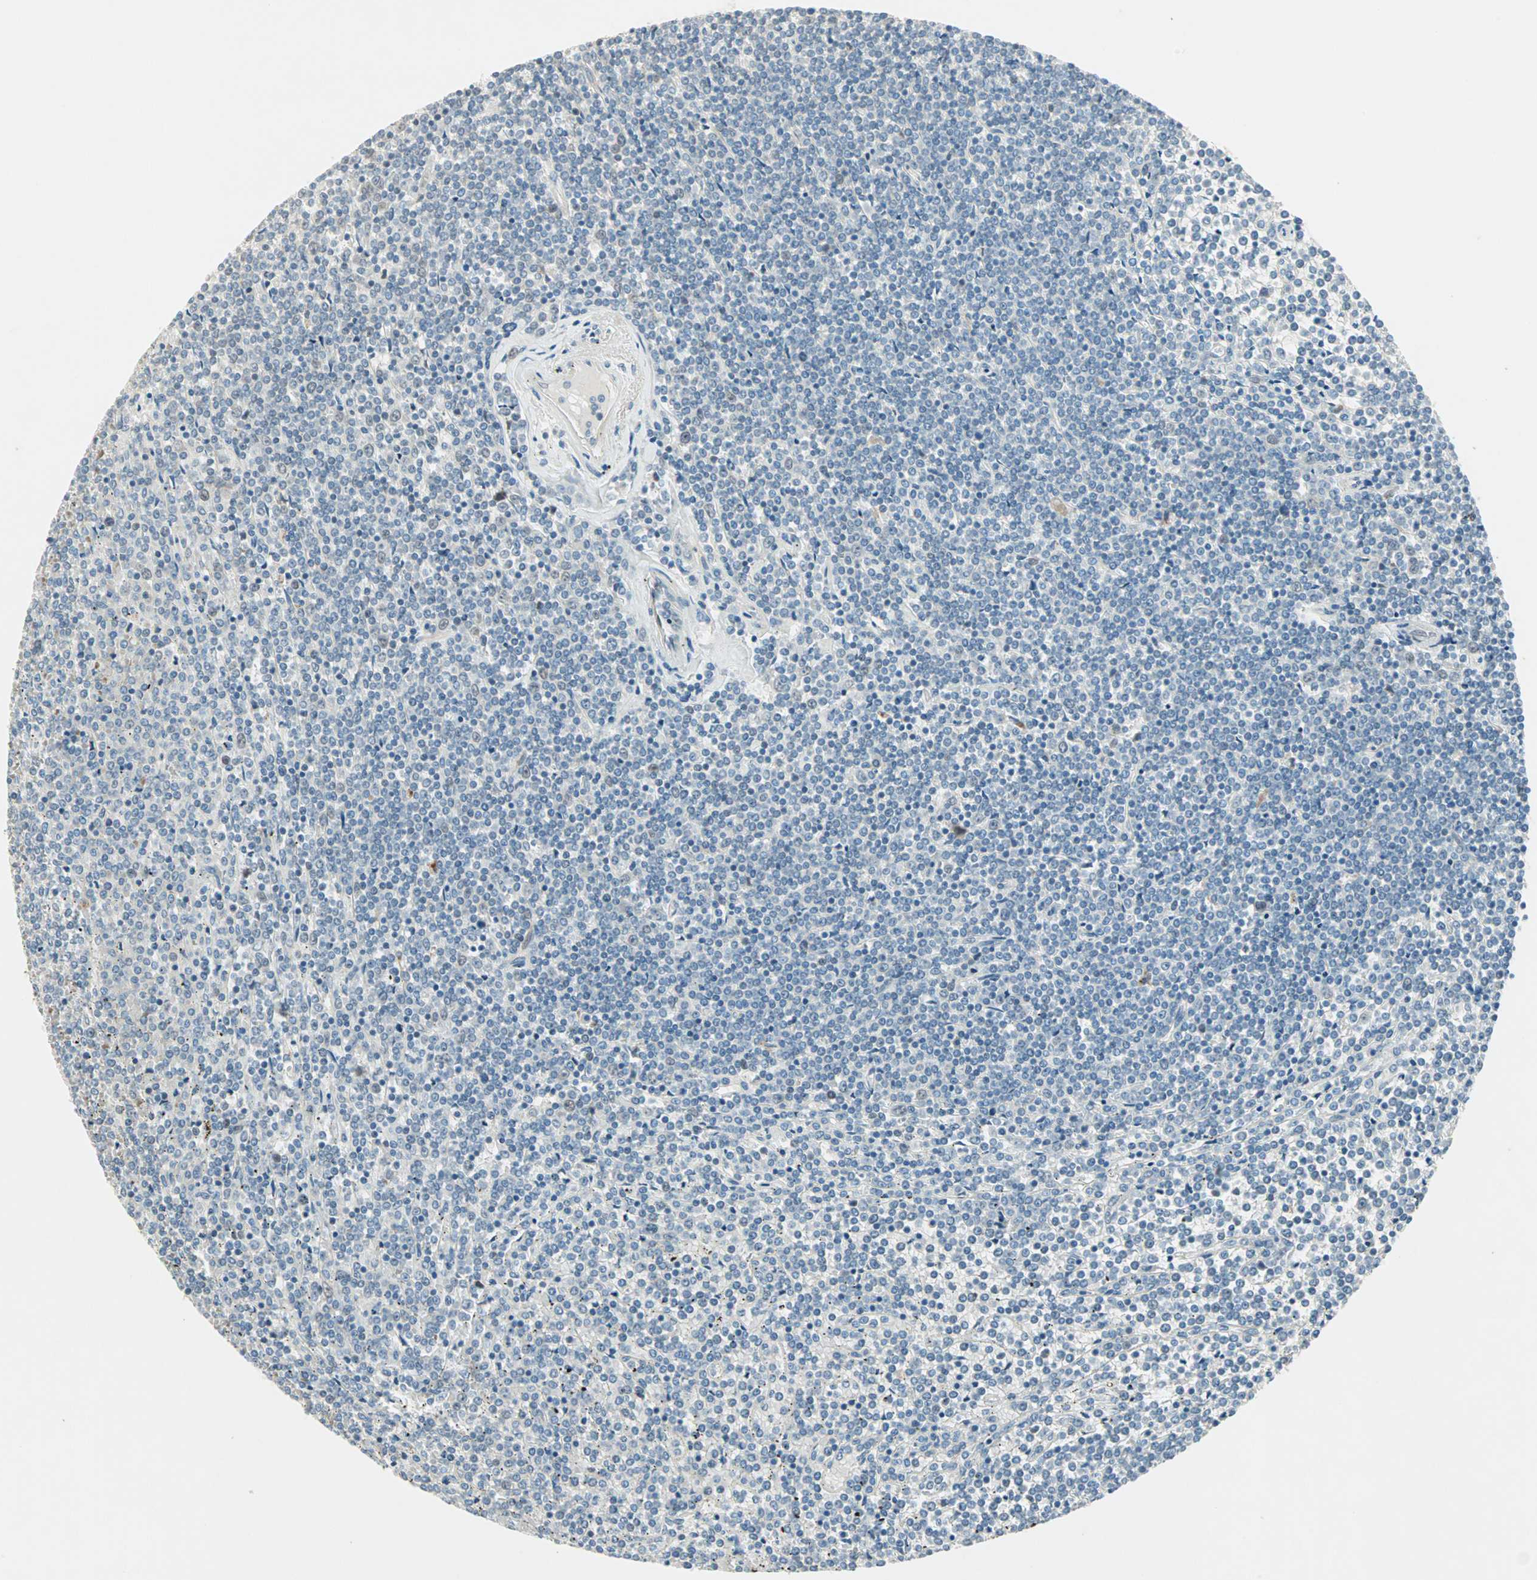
{"staining": {"intensity": "weak", "quantity": "<25%", "location": "cytoplasmic/membranous,nuclear"}, "tissue": "lymphoma", "cell_type": "Tumor cells", "image_type": "cancer", "snomed": [{"axis": "morphology", "description": "Malignant lymphoma, non-Hodgkin's type, Low grade"}, {"axis": "topography", "description": "Spleen"}], "caption": "Tumor cells show no significant staining in malignant lymphoma, non-Hodgkin's type (low-grade).", "gene": "ZNF37A", "patient": {"sex": "female", "age": 19}}